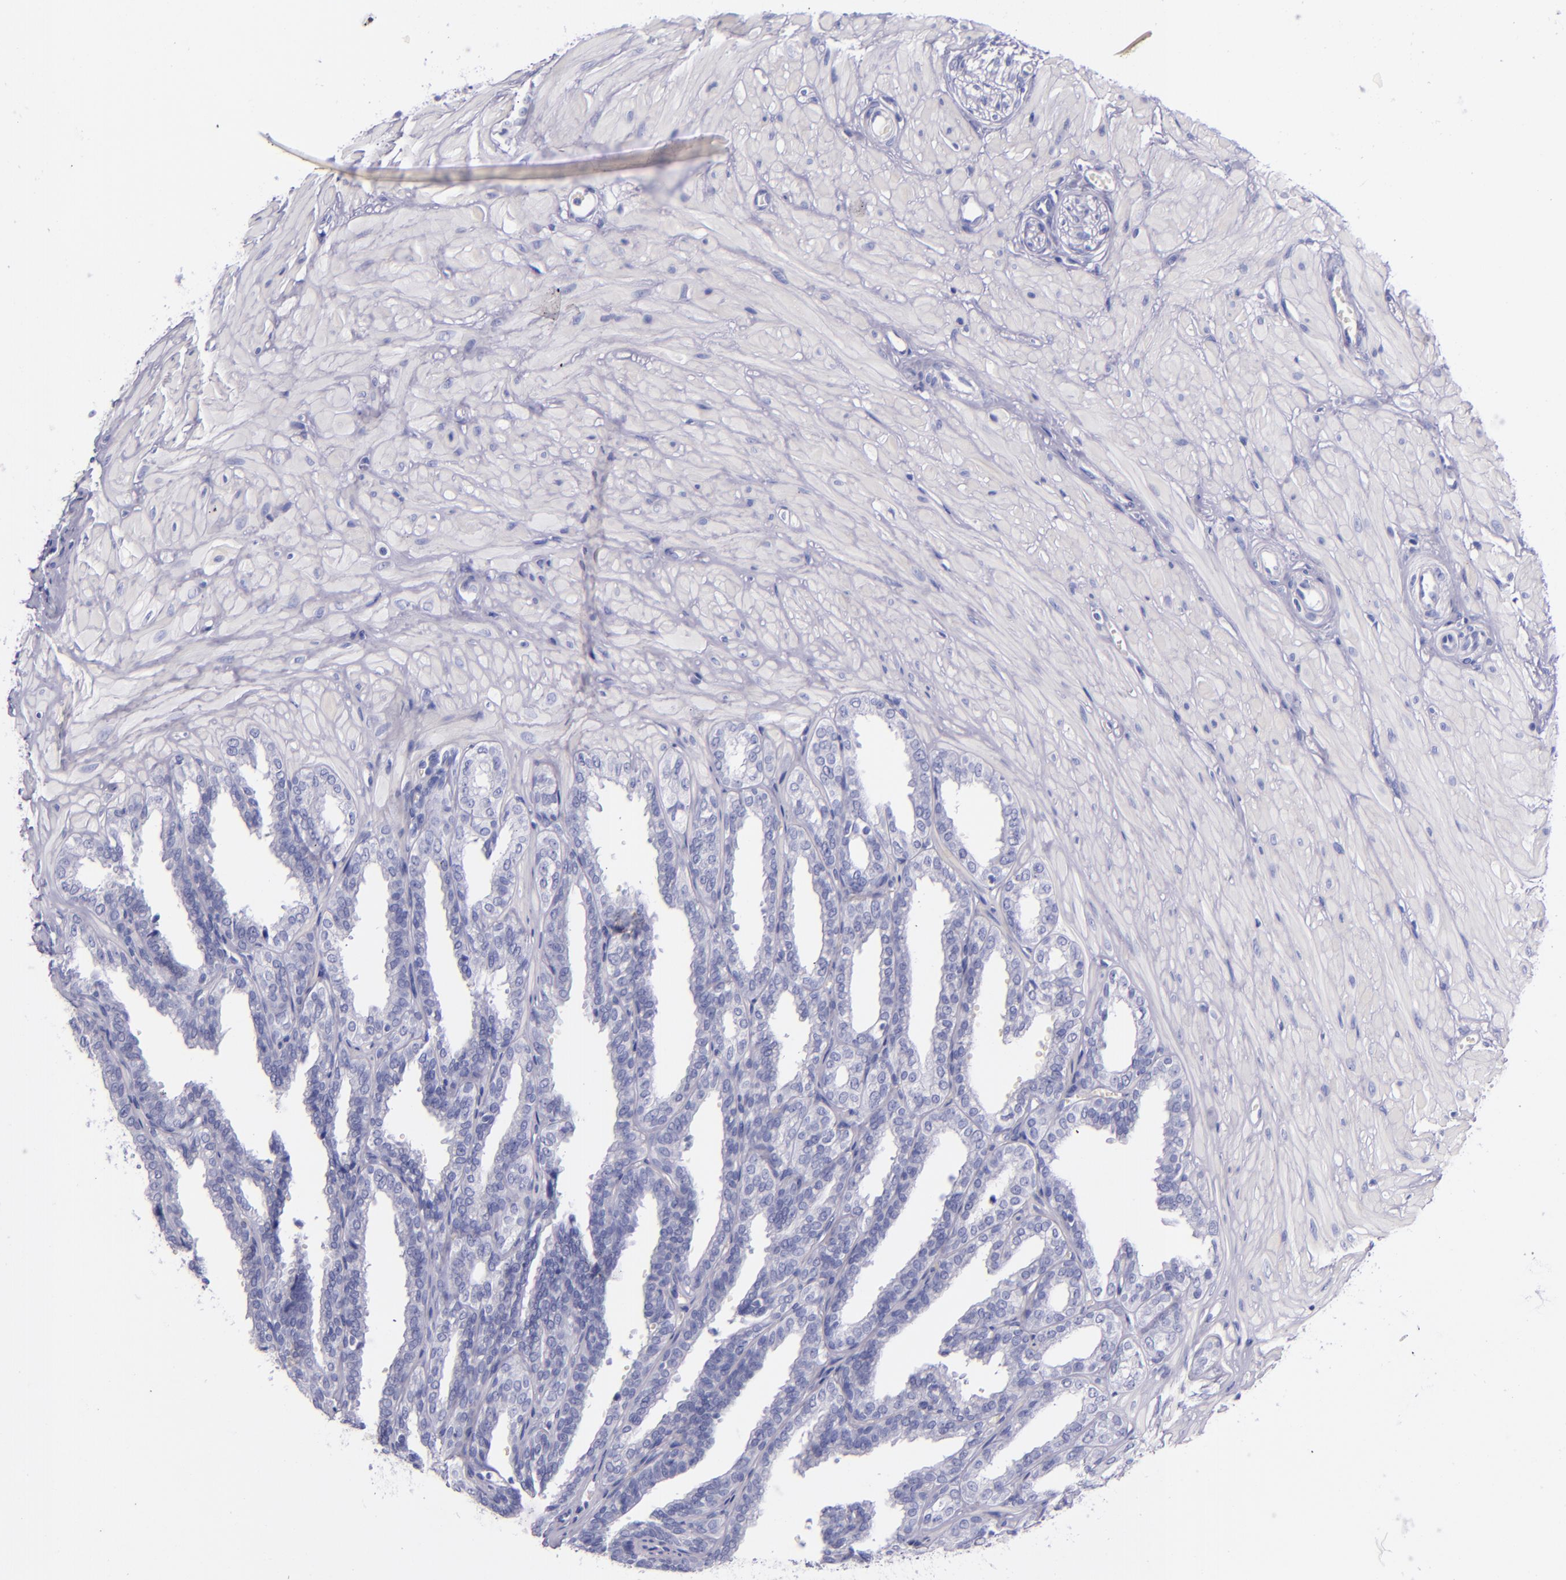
{"staining": {"intensity": "negative", "quantity": "none", "location": "none"}, "tissue": "seminal vesicle", "cell_type": "Glandular cells", "image_type": "normal", "snomed": [{"axis": "morphology", "description": "Normal tissue, NOS"}, {"axis": "topography", "description": "Seminal veicle"}], "caption": "The micrograph displays no significant positivity in glandular cells of seminal vesicle.", "gene": "LAG3", "patient": {"sex": "male", "age": 26}}